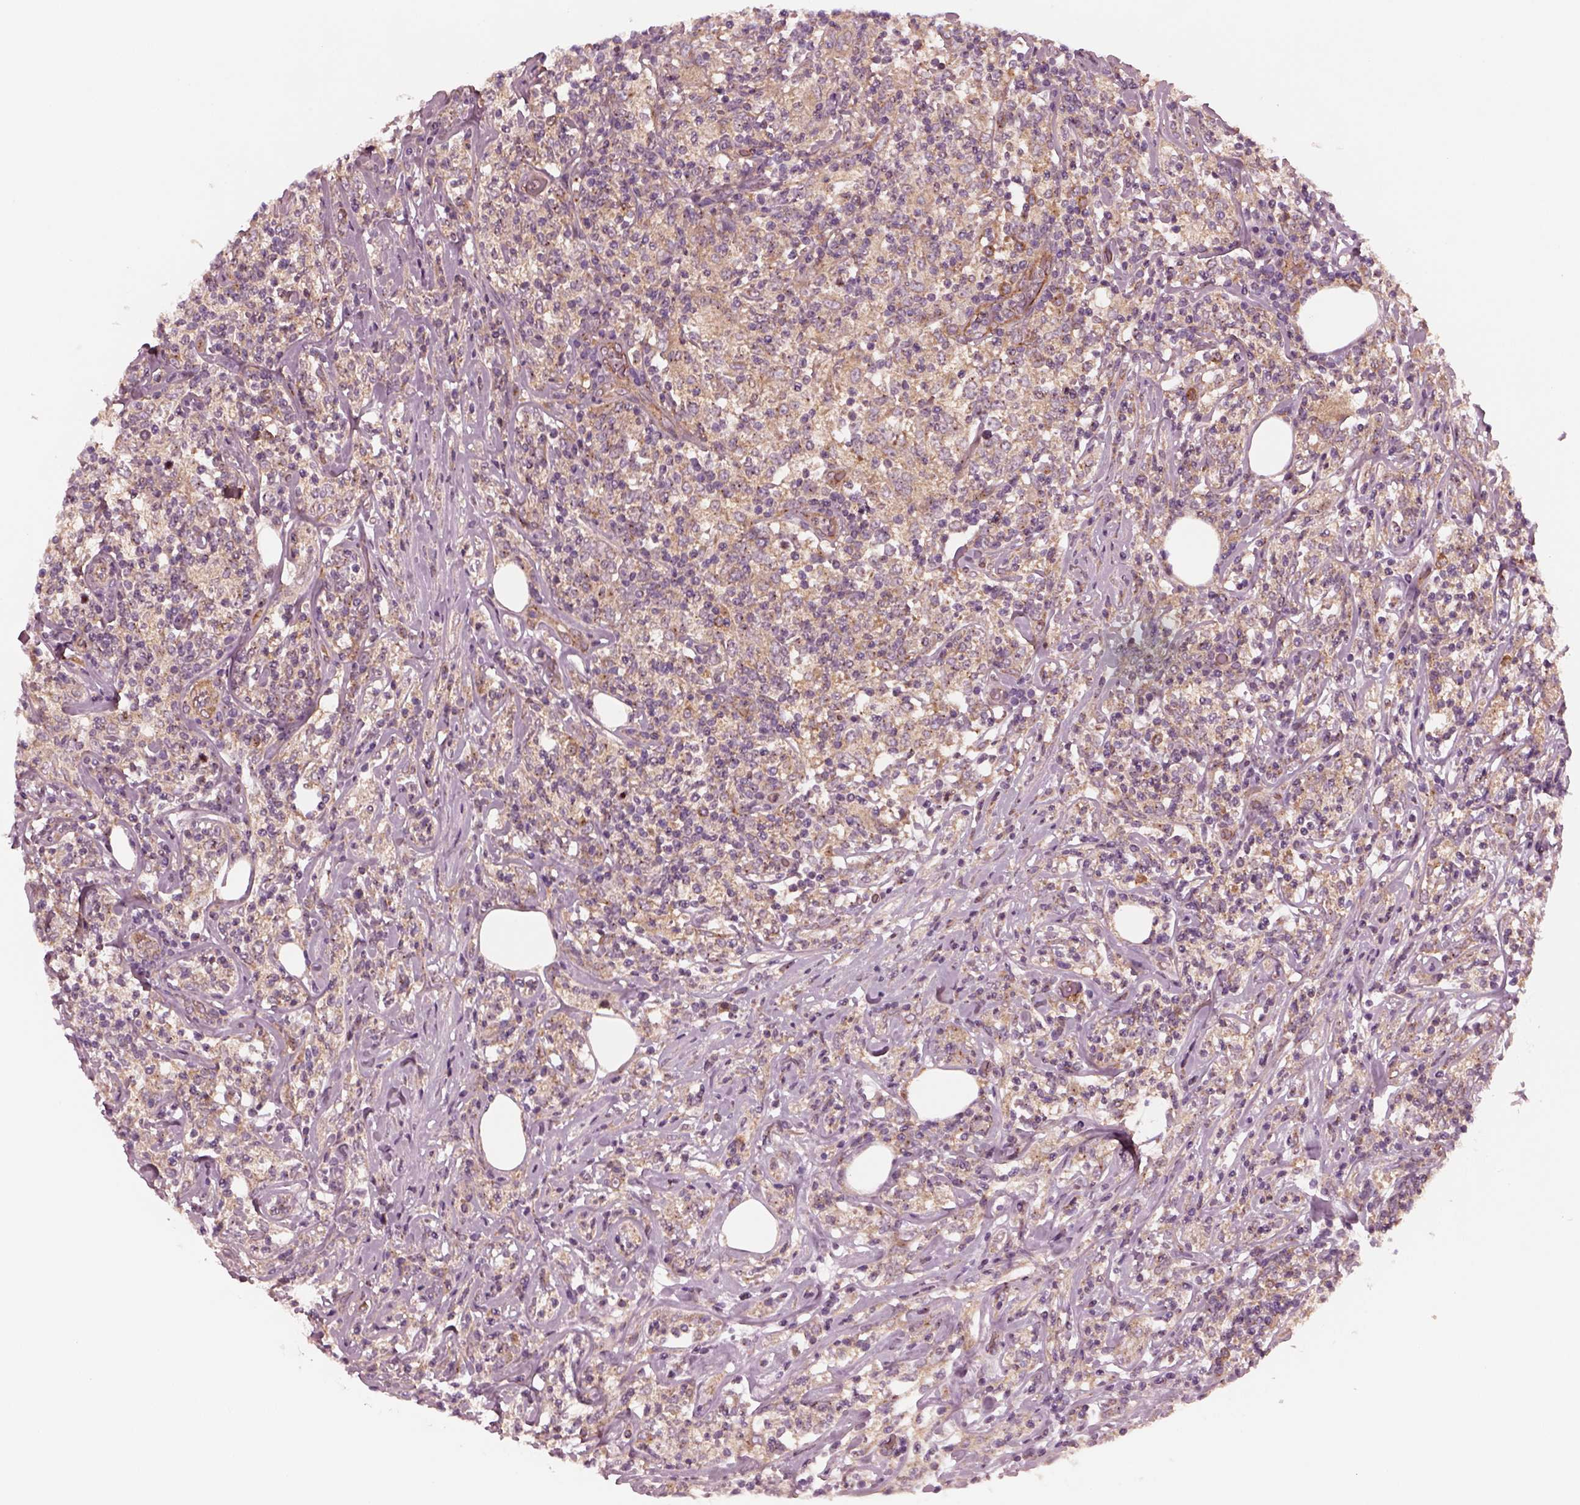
{"staining": {"intensity": "weak", "quantity": ">75%", "location": "cytoplasmic/membranous"}, "tissue": "lymphoma", "cell_type": "Tumor cells", "image_type": "cancer", "snomed": [{"axis": "morphology", "description": "Malignant lymphoma, non-Hodgkin's type, High grade"}, {"axis": "topography", "description": "Lymph node"}], "caption": "Brown immunohistochemical staining in human malignant lymphoma, non-Hodgkin's type (high-grade) shows weak cytoplasmic/membranous staining in about >75% of tumor cells.", "gene": "TUBG1", "patient": {"sex": "female", "age": 84}}